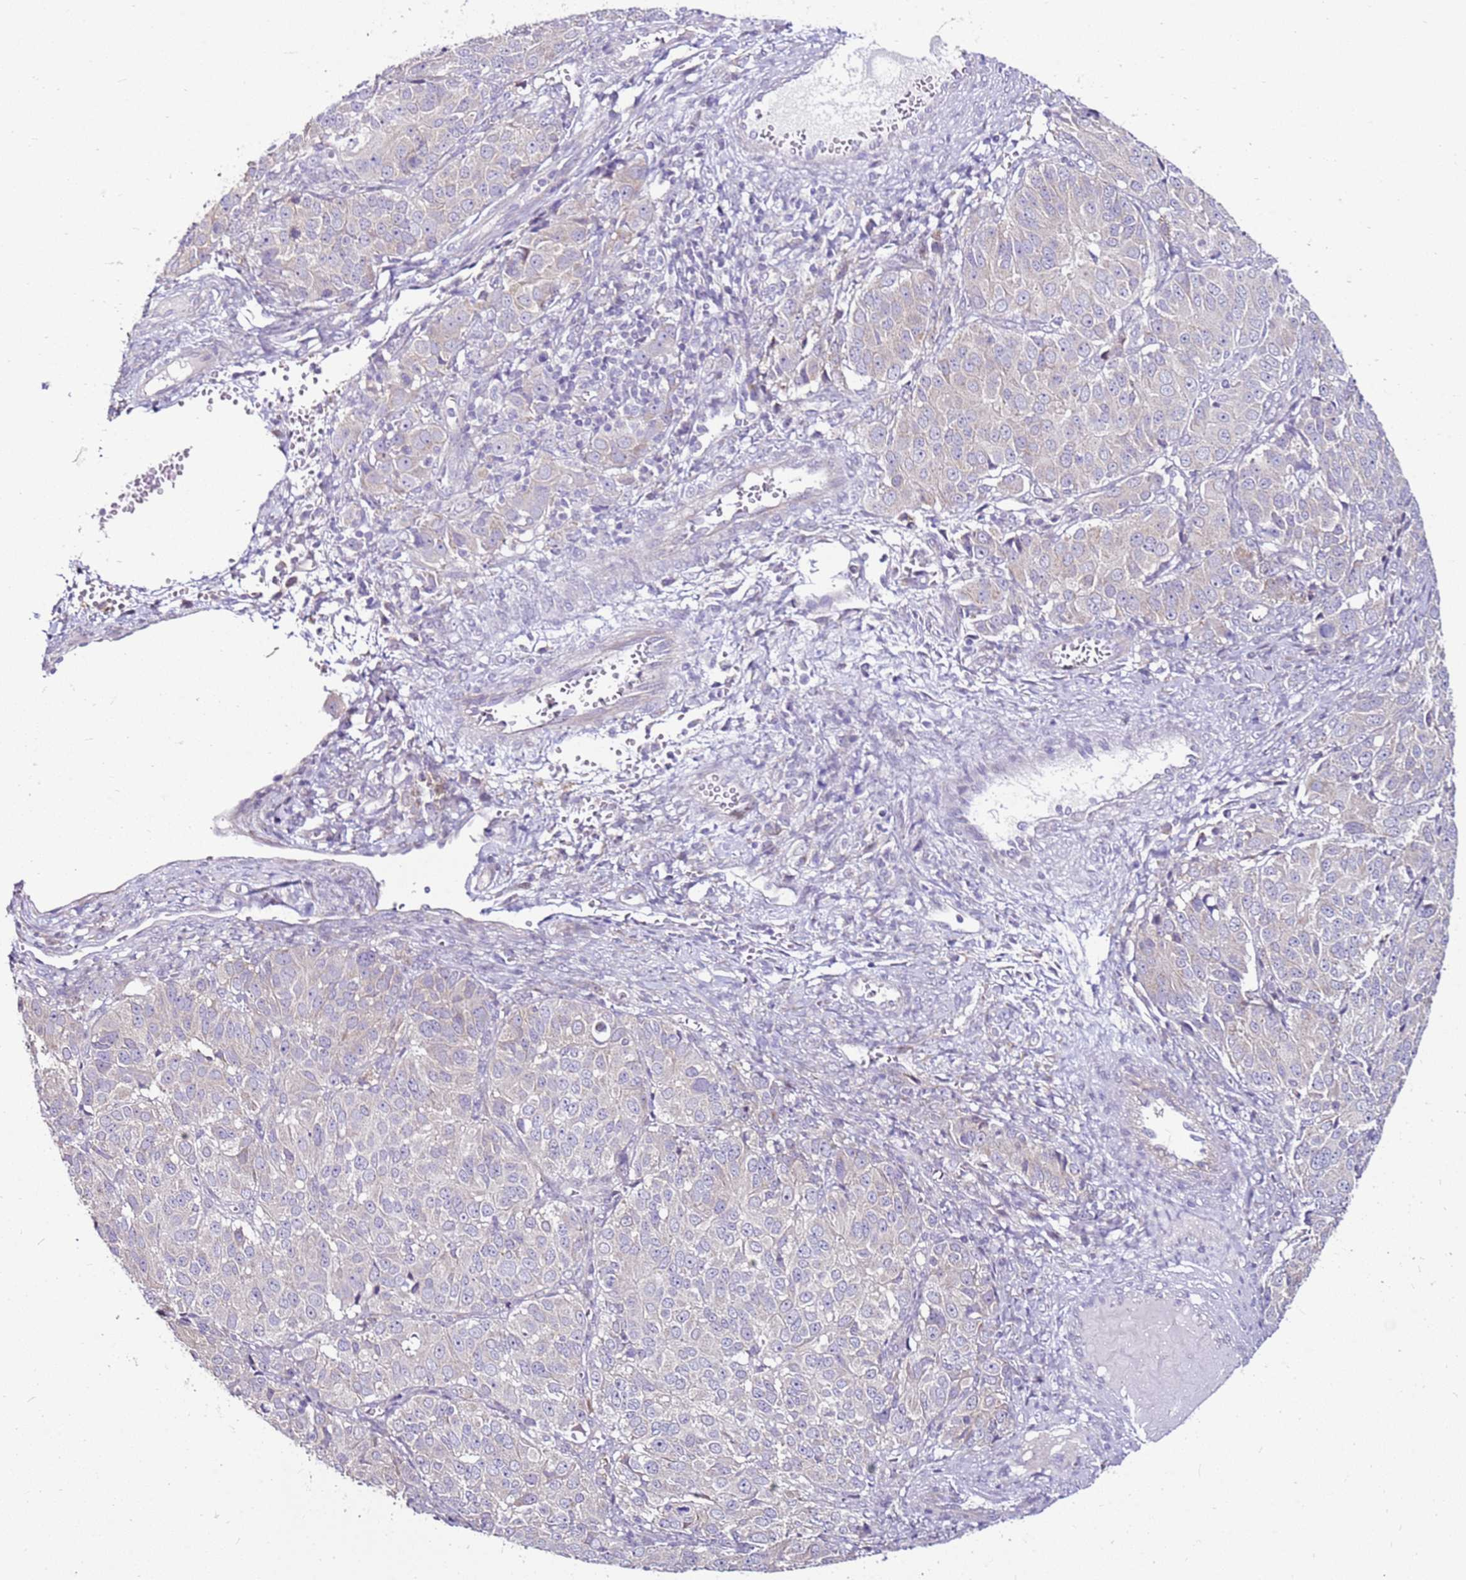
{"staining": {"intensity": "negative", "quantity": "none", "location": "none"}, "tissue": "ovarian cancer", "cell_type": "Tumor cells", "image_type": "cancer", "snomed": [{"axis": "morphology", "description": "Carcinoma, endometroid"}, {"axis": "topography", "description": "Ovary"}], "caption": "Tumor cells are negative for brown protein staining in endometroid carcinoma (ovarian). Brightfield microscopy of immunohistochemistry stained with DAB (3,3'-diaminobenzidine) (brown) and hematoxylin (blue), captured at high magnification.", "gene": "SLC38A5", "patient": {"sex": "female", "age": 51}}